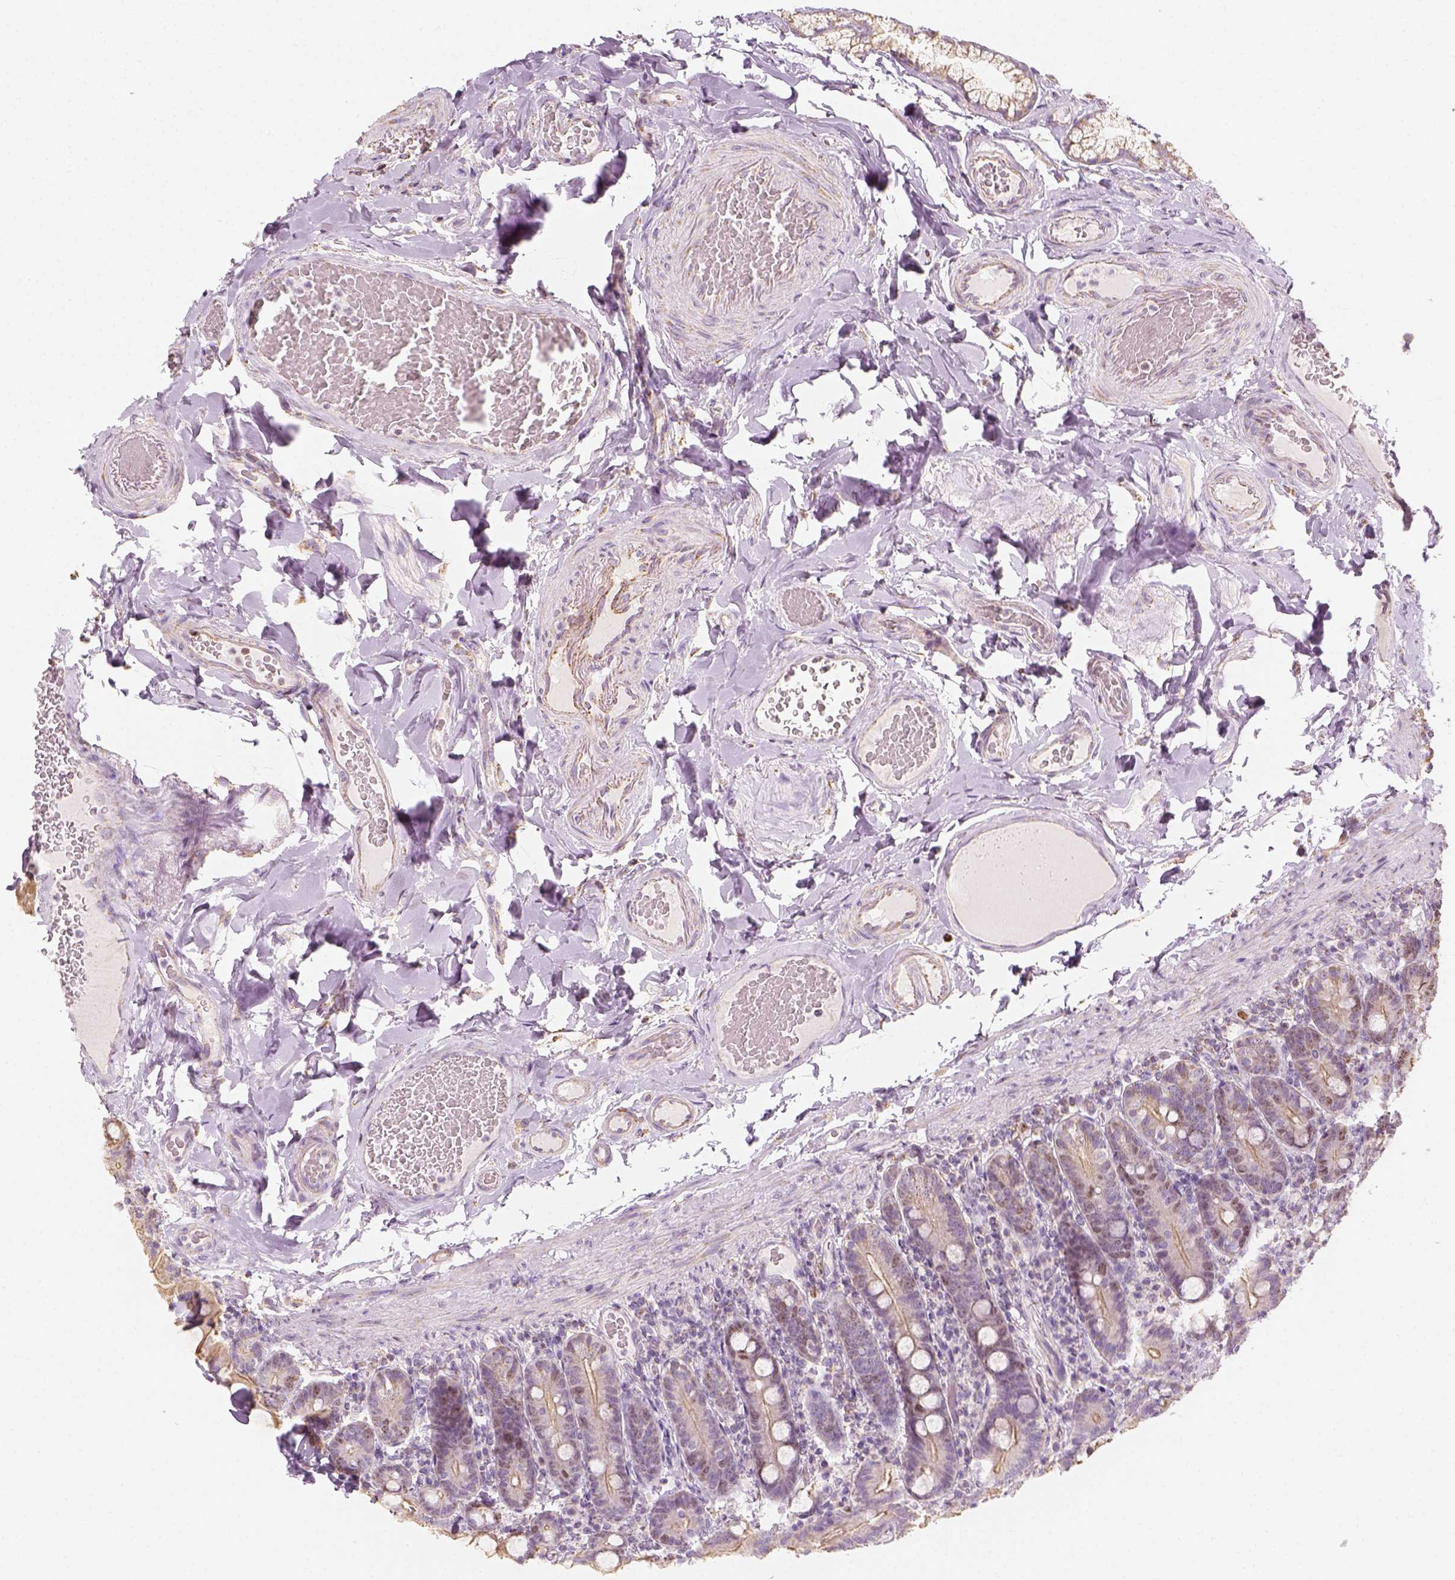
{"staining": {"intensity": "moderate", "quantity": "<25%", "location": "cytoplasmic/membranous"}, "tissue": "duodenum", "cell_type": "Glandular cells", "image_type": "normal", "snomed": [{"axis": "morphology", "description": "Normal tissue, NOS"}, {"axis": "topography", "description": "Duodenum"}], "caption": "An IHC micrograph of unremarkable tissue is shown. Protein staining in brown highlights moderate cytoplasmic/membranous positivity in duodenum within glandular cells. (DAB IHC, brown staining for protein, blue staining for nuclei).", "gene": "LCA5", "patient": {"sex": "female", "age": 62}}